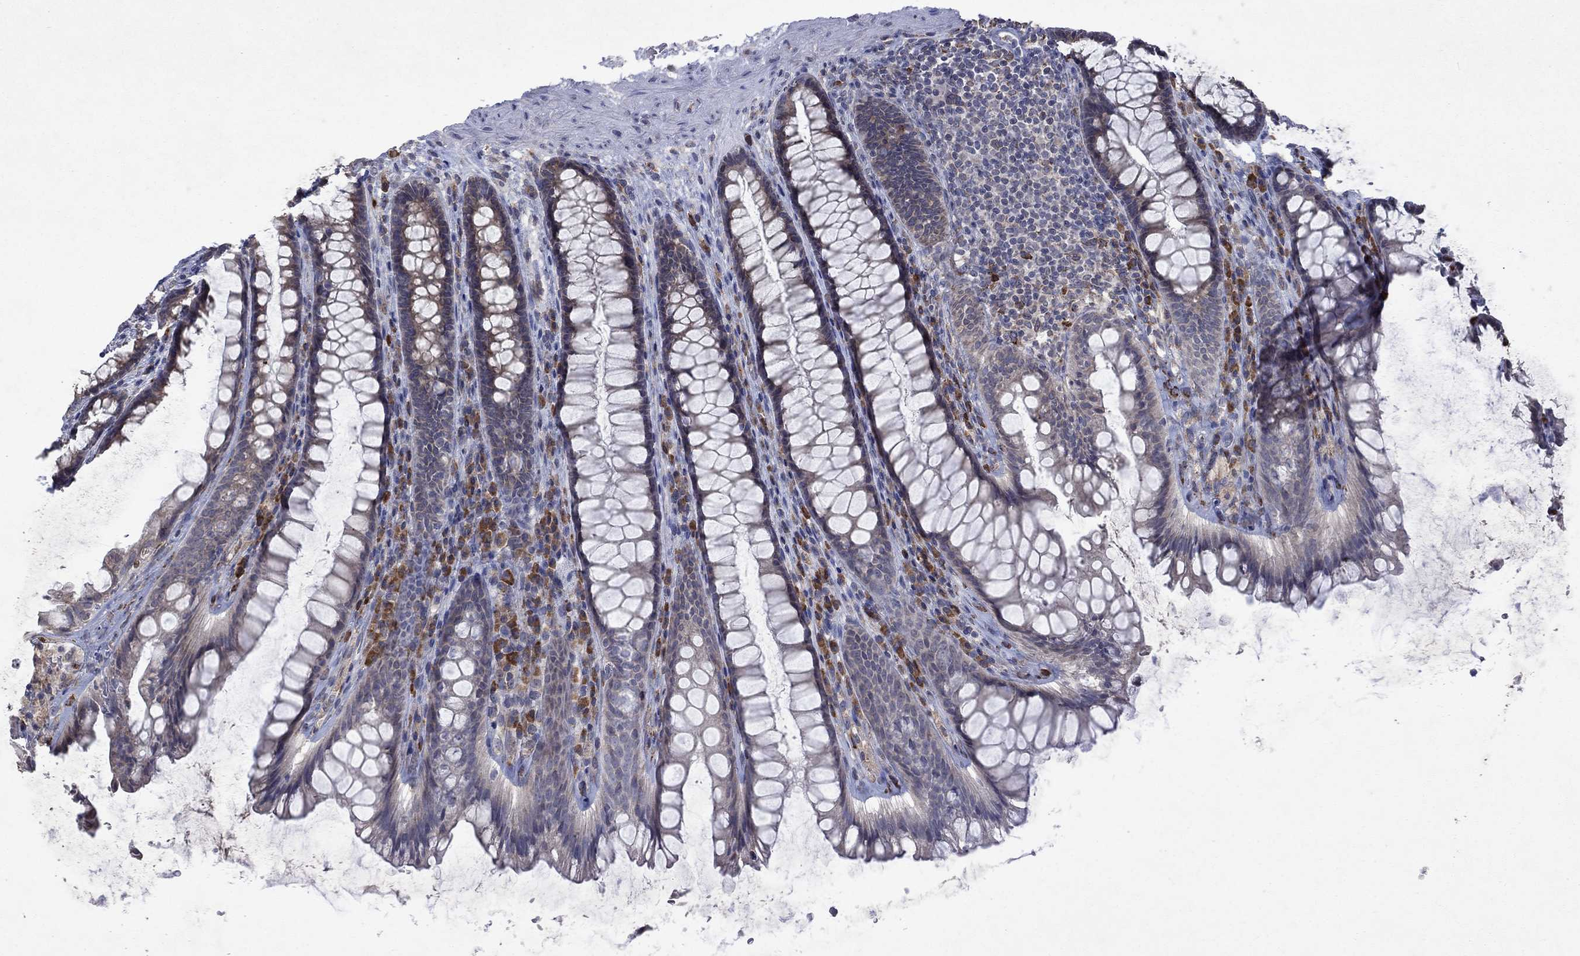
{"staining": {"intensity": "negative", "quantity": "none", "location": "none"}, "tissue": "rectum", "cell_type": "Glandular cells", "image_type": "normal", "snomed": [{"axis": "morphology", "description": "Normal tissue, NOS"}, {"axis": "topography", "description": "Rectum"}], "caption": "Immunohistochemistry histopathology image of benign human rectum stained for a protein (brown), which shows no staining in glandular cells. (Immunohistochemistry (ihc), brightfield microscopy, high magnification).", "gene": "TMEM97", "patient": {"sex": "male", "age": 72}}